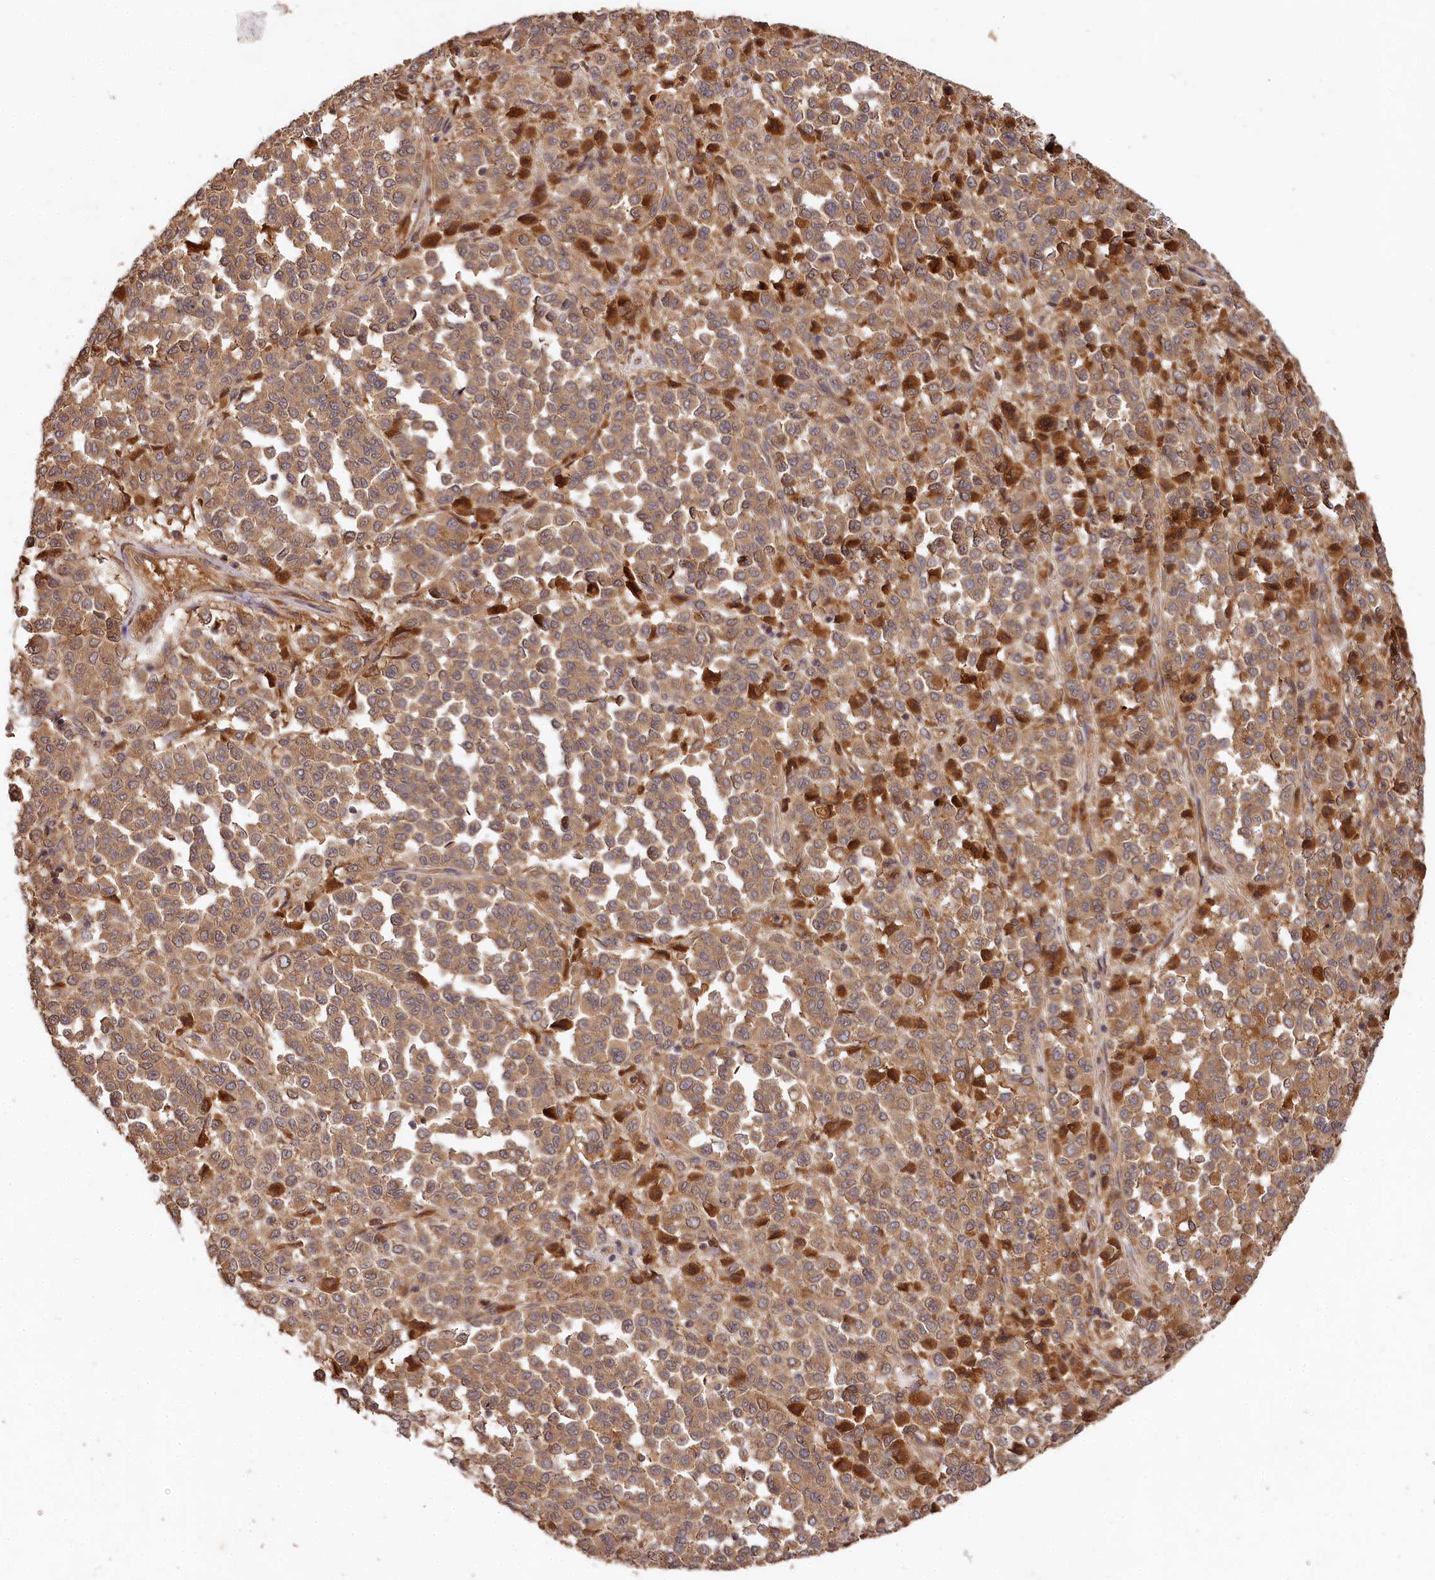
{"staining": {"intensity": "moderate", "quantity": ">75%", "location": "cytoplasmic/membranous"}, "tissue": "melanoma", "cell_type": "Tumor cells", "image_type": "cancer", "snomed": [{"axis": "morphology", "description": "Malignant melanoma, Metastatic site"}, {"axis": "topography", "description": "Pancreas"}], "caption": "DAB (3,3'-diaminobenzidine) immunohistochemical staining of human malignant melanoma (metastatic site) reveals moderate cytoplasmic/membranous protein expression in about >75% of tumor cells.", "gene": "MCF2L2", "patient": {"sex": "female", "age": 30}}